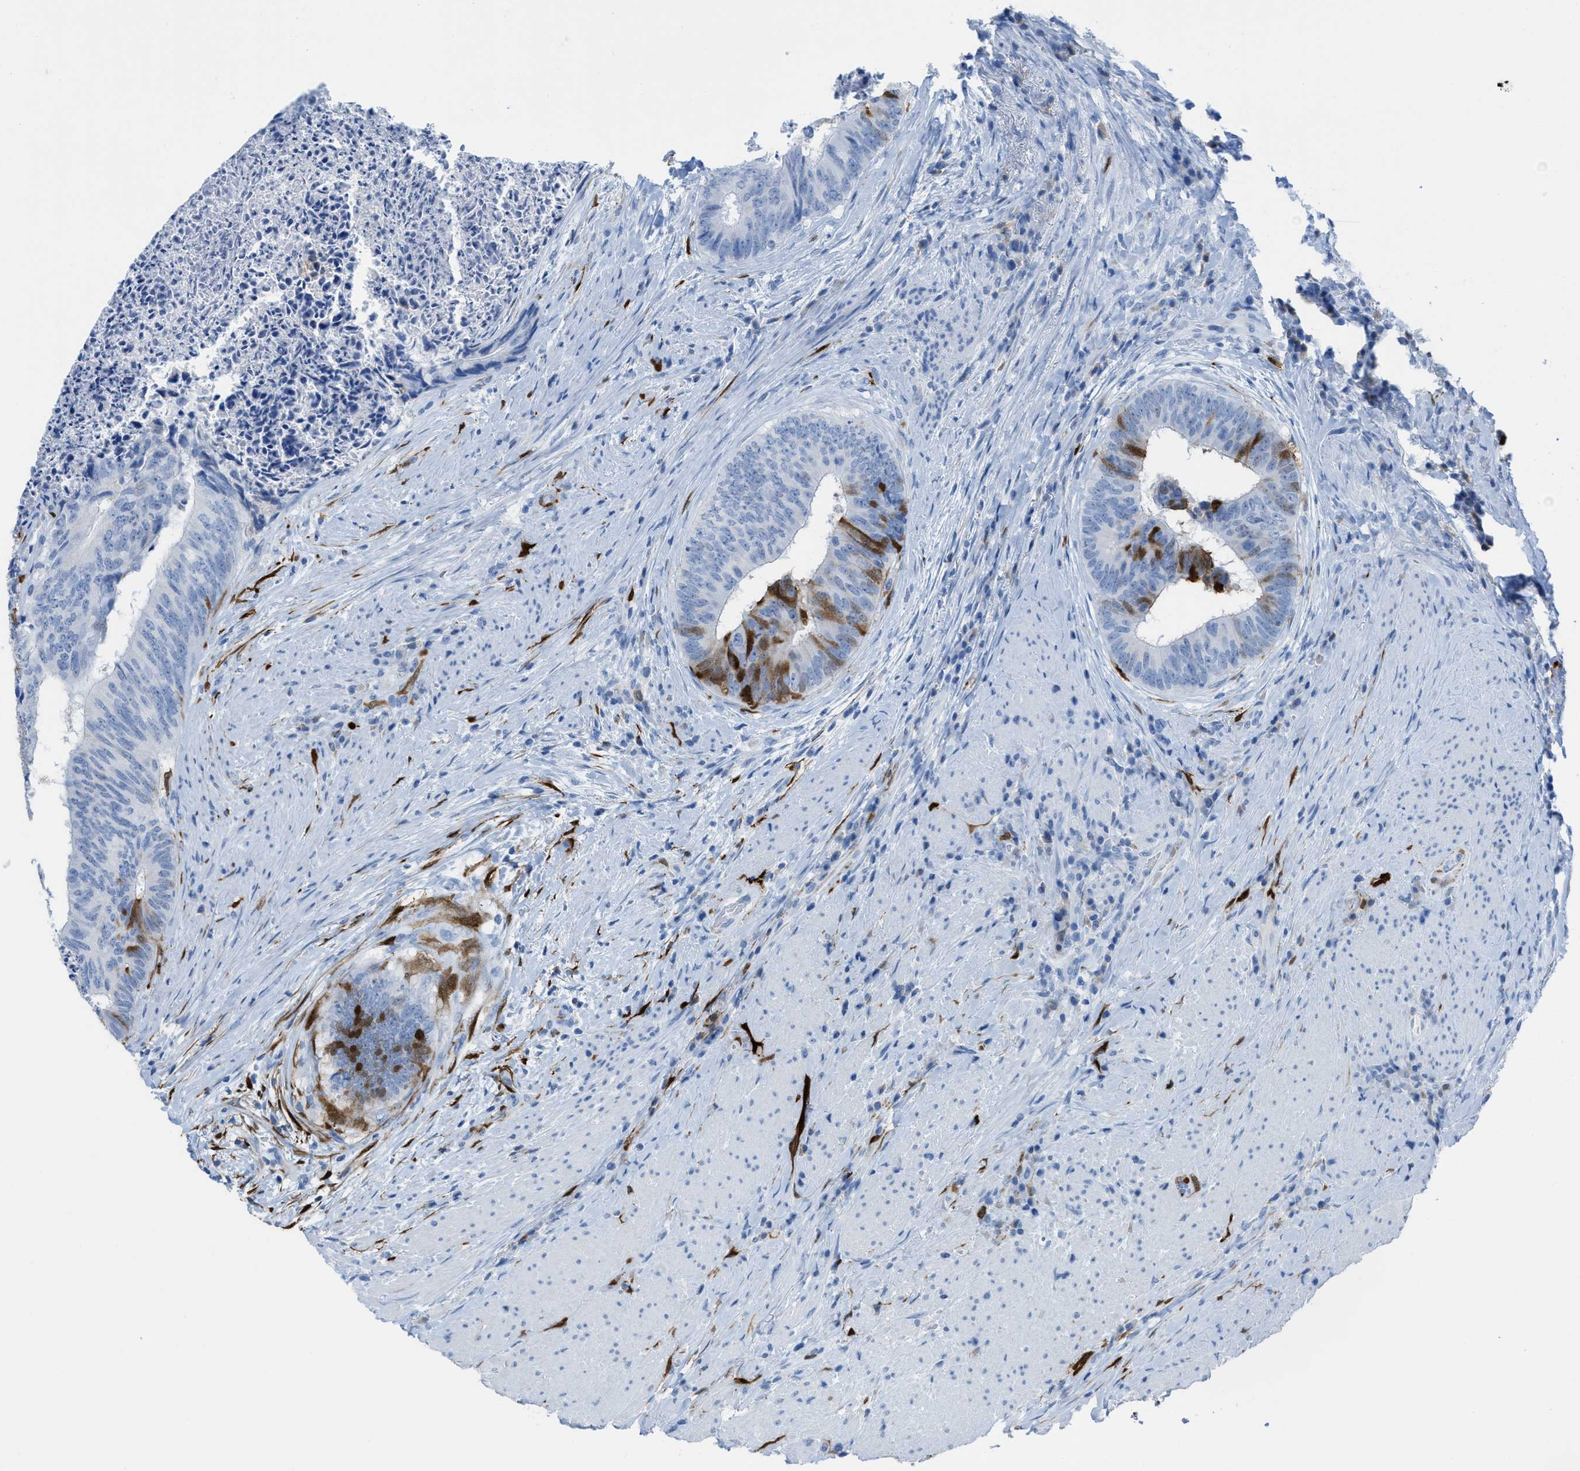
{"staining": {"intensity": "strong", "quantity": "<25%", "location": "cytoplasmic/membranous"}, "tissue": "colorectal cancer", "cell_type": "Tumor cells", "image_type": "cancer", "snomed": [{"axis": "morphology", "description": "Adenocarcinoma, NOS"}, {"axis": "topography", "description": "Rectum"}], "caption": "This is an image of immunohistochemistry staining of colorectal cancer, which shows strong expression in the cytoplasmic/membranous of tumor cells.", "gene": "CDKN2A", "patient": {"sex": "male", "age": 72}}